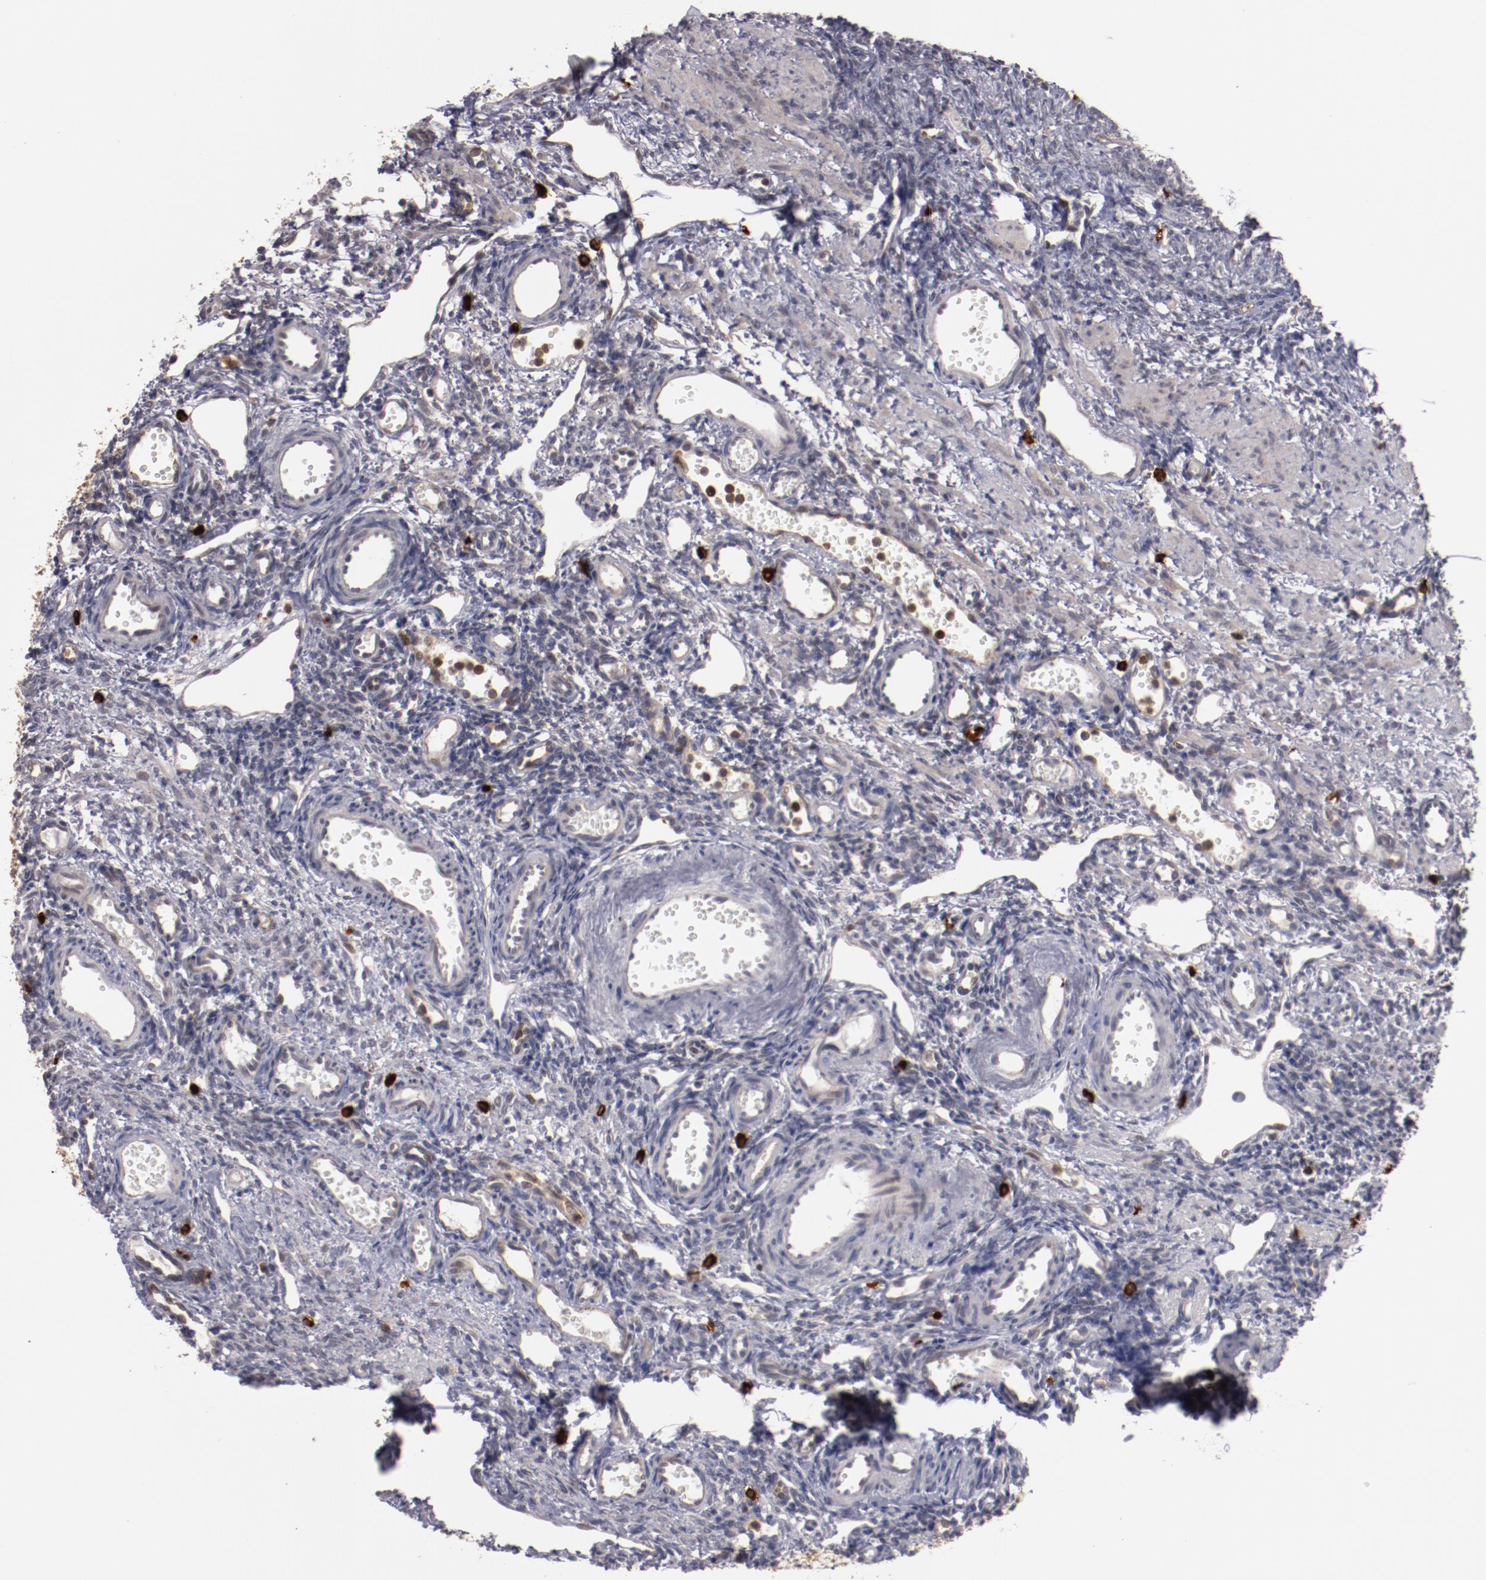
{"staining": {"intensity": "negative", "quantity": "none", "location": "none"}, "tissue": "ovary", "cell_type": "Ovarian stroma cells", "image_type": "normal", "snomed": [{"axis": "morphology", "description": "Normal tissue, NOS"}, {"axis": "topography", "description": "Ovary"}], "caption": "This is an immunohistochemistry histopathology image of benign human ovary. There is no expression in ovarian stroma cells.", "gene": "STX3", "patient": {"sex": "female", "age": 33}}